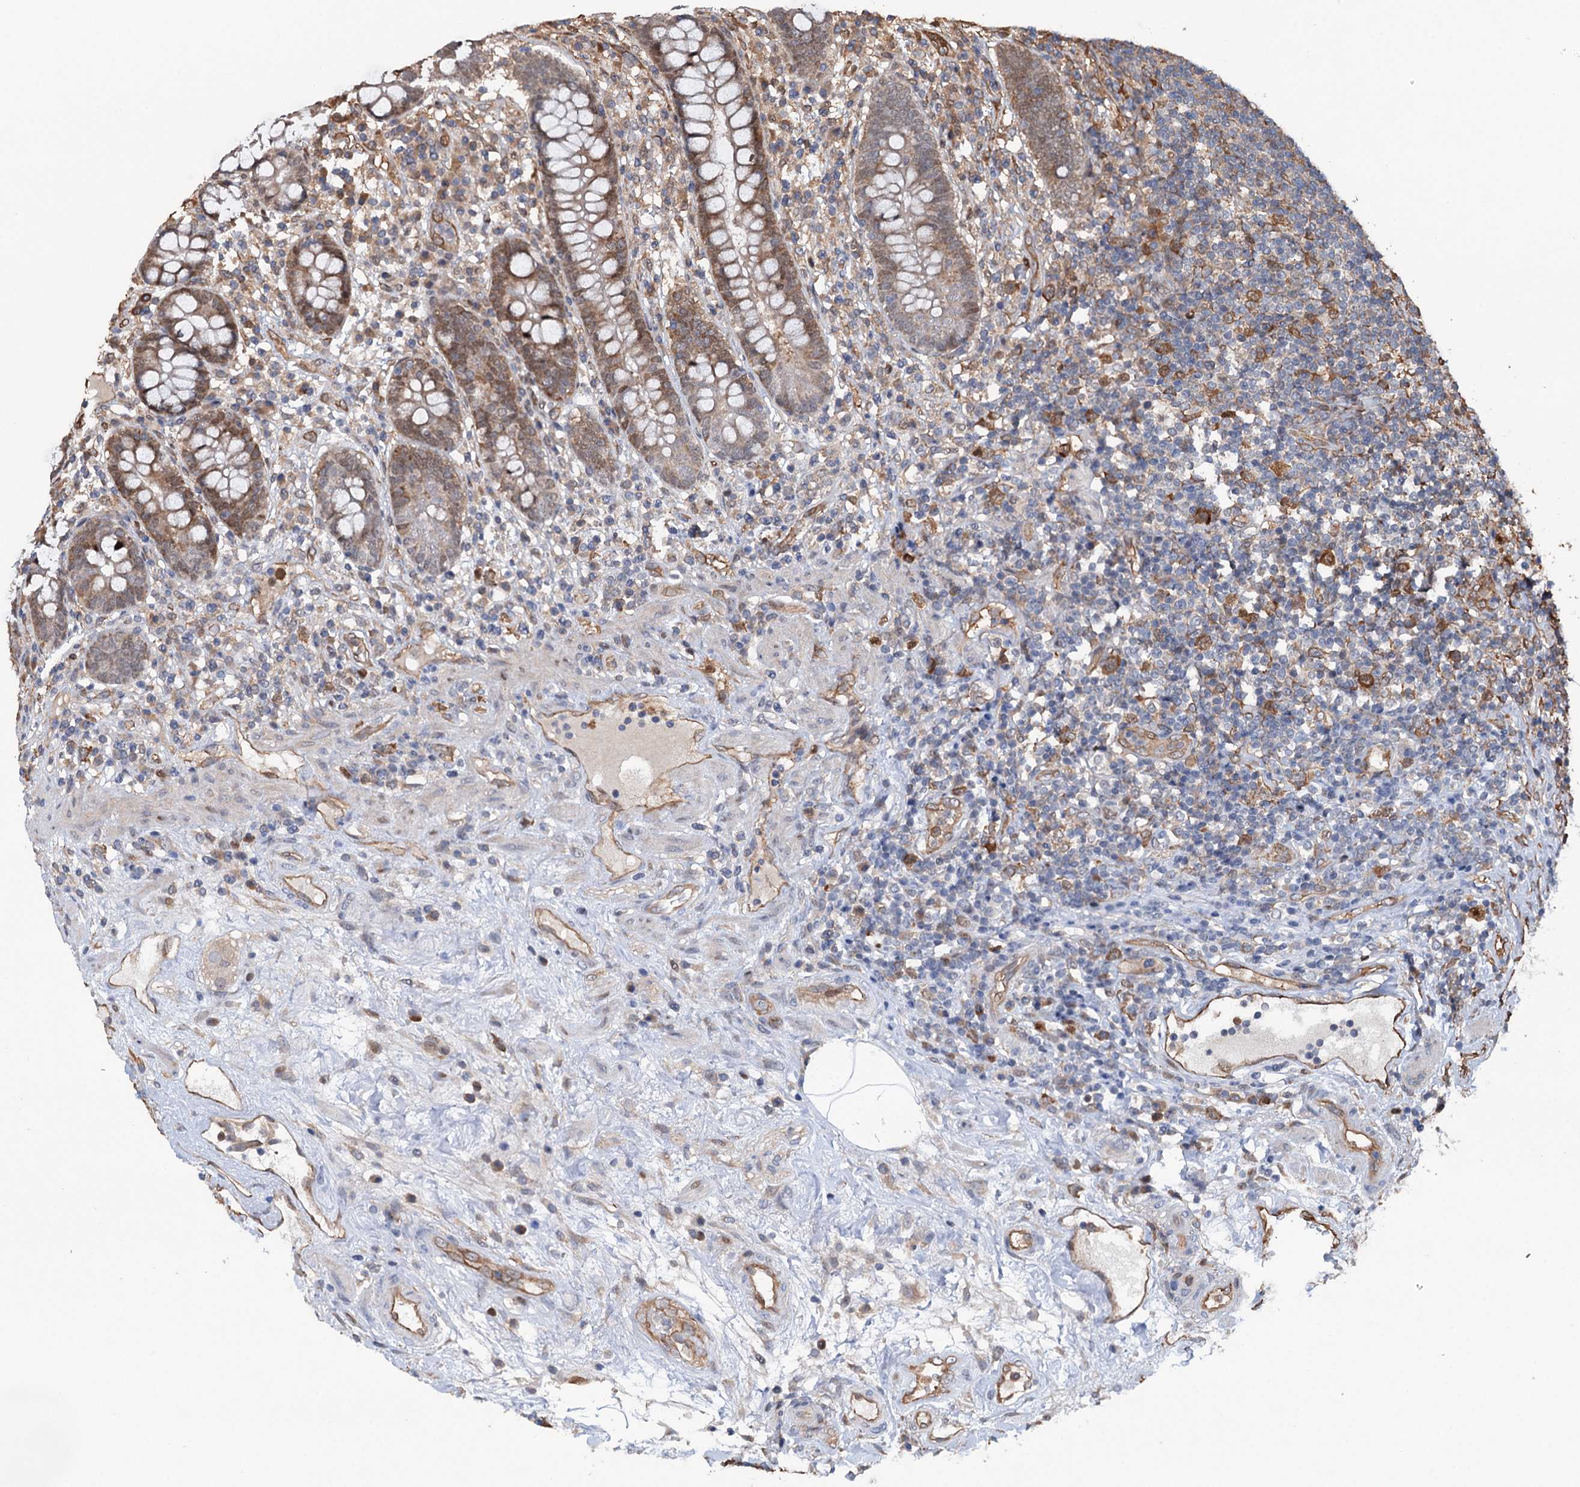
{"staining": {"intensity": "moderate", "quantity": ">75%", "location": "cytoplasmic/membranous"}, "tissue": "colon", "cell_type": "Endothelial cells", "image_type": "normal", "snomed": [{"axis": "morphology", "description": "Normal tissue, NOS"}, {"axis": "topography", "description": "Colon"}], "caption": "Moderate cytoplasmic/membranous staining for a protein is identified in about >75% of endothelial cells of unremarkable colon using IHC.", "gene": "NCAPD2", "patient": {"sex": "female", "age": 79}}